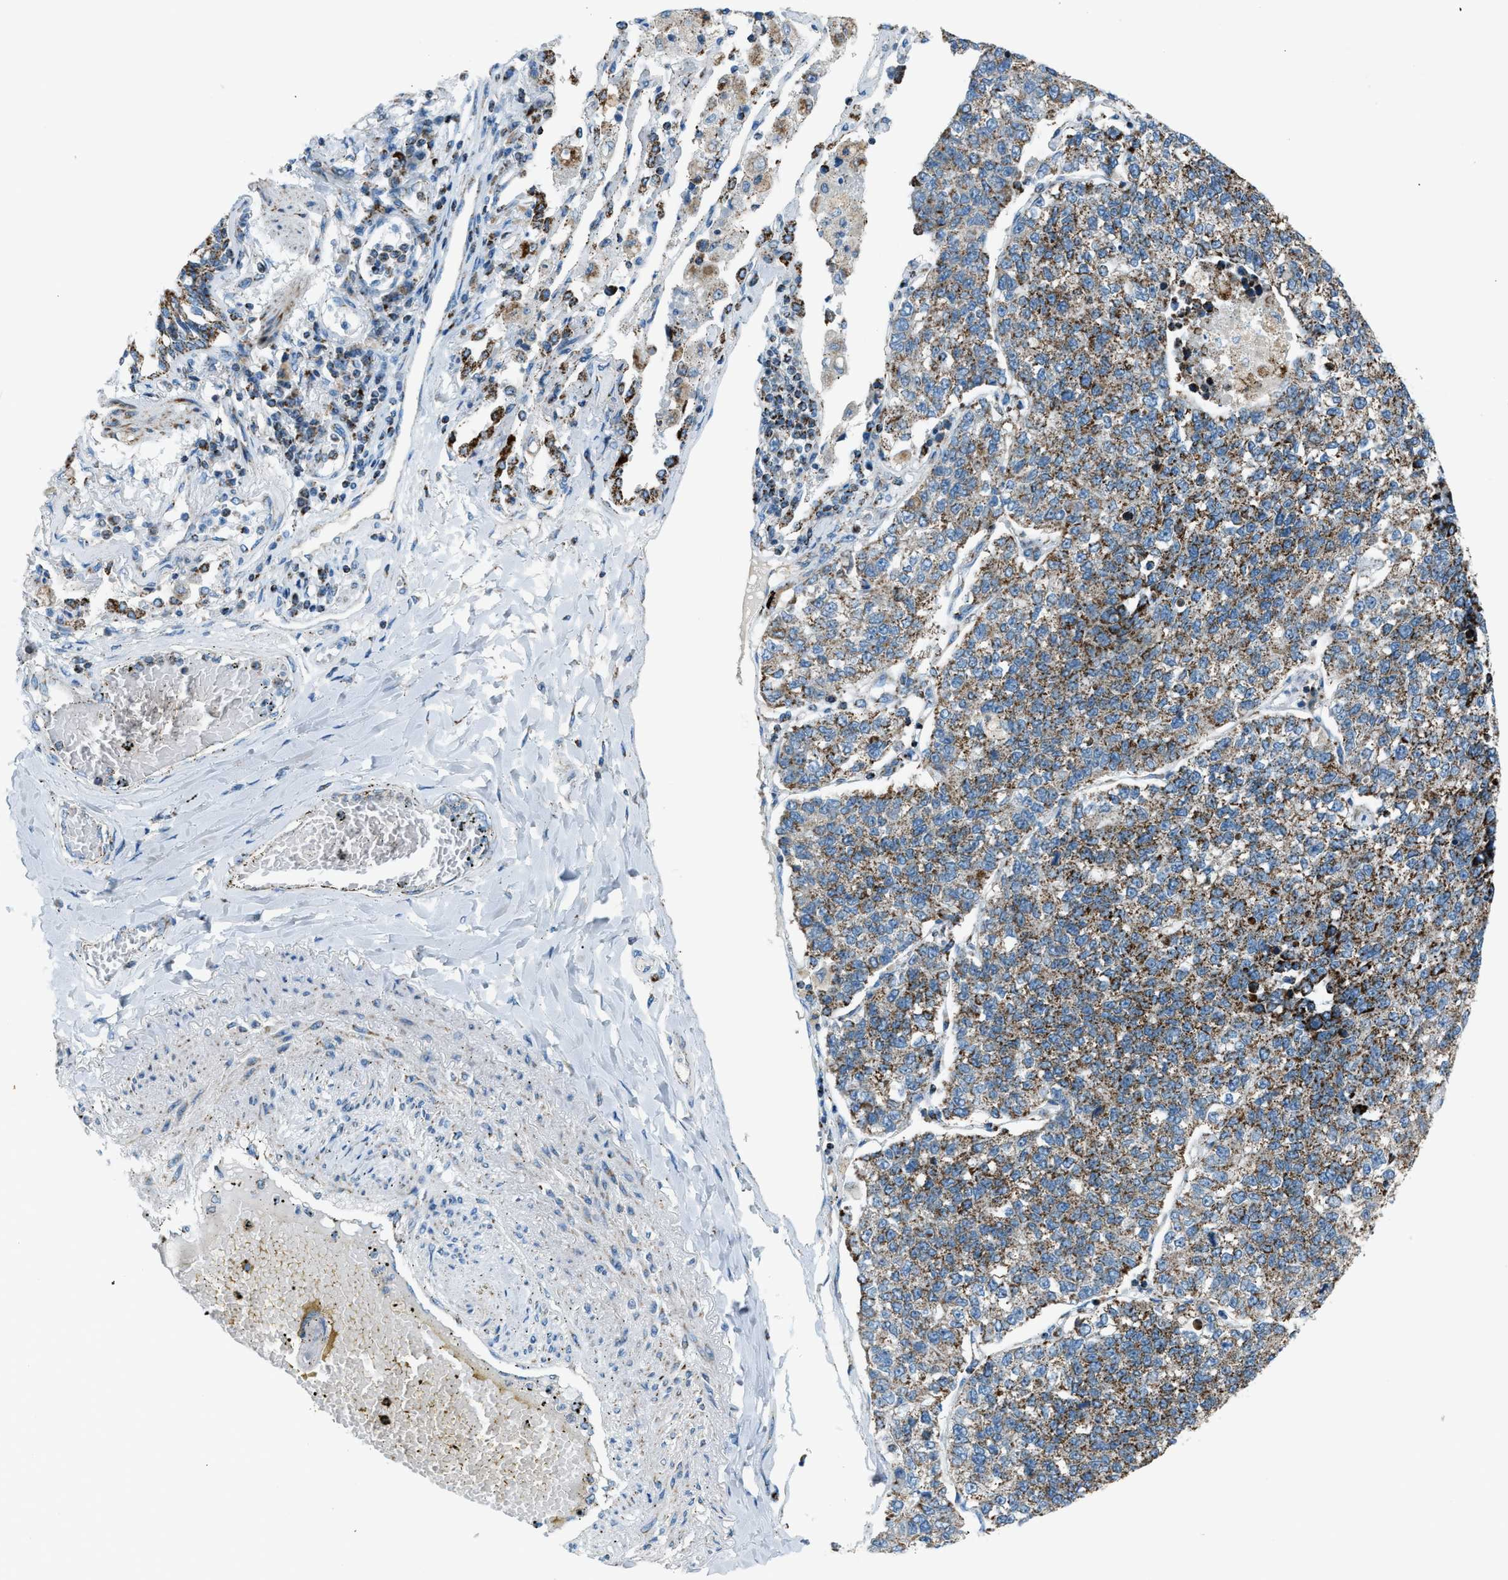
{"staining": {"intensity": "moderate", "quantity": ">75%", "location": "cytoplasmic/membranous"}, "tissue": "lung cancer", "cell_type": "Tumor cells", "image_type": "cancer", "snomed": [{"axis": "morphology", "description": "Adenocarcinoma, NOS"}, {"axis": "topography", "description": "Lung"}], "caption": "Approximately >75% of tumor cells in lung cancer reveal moderate cytoplasmic/membranous protein staining as visualized by brown immunohistochemical staining.", "gene": "MDH2", "patient": {"sex": "male", "age": 49}}